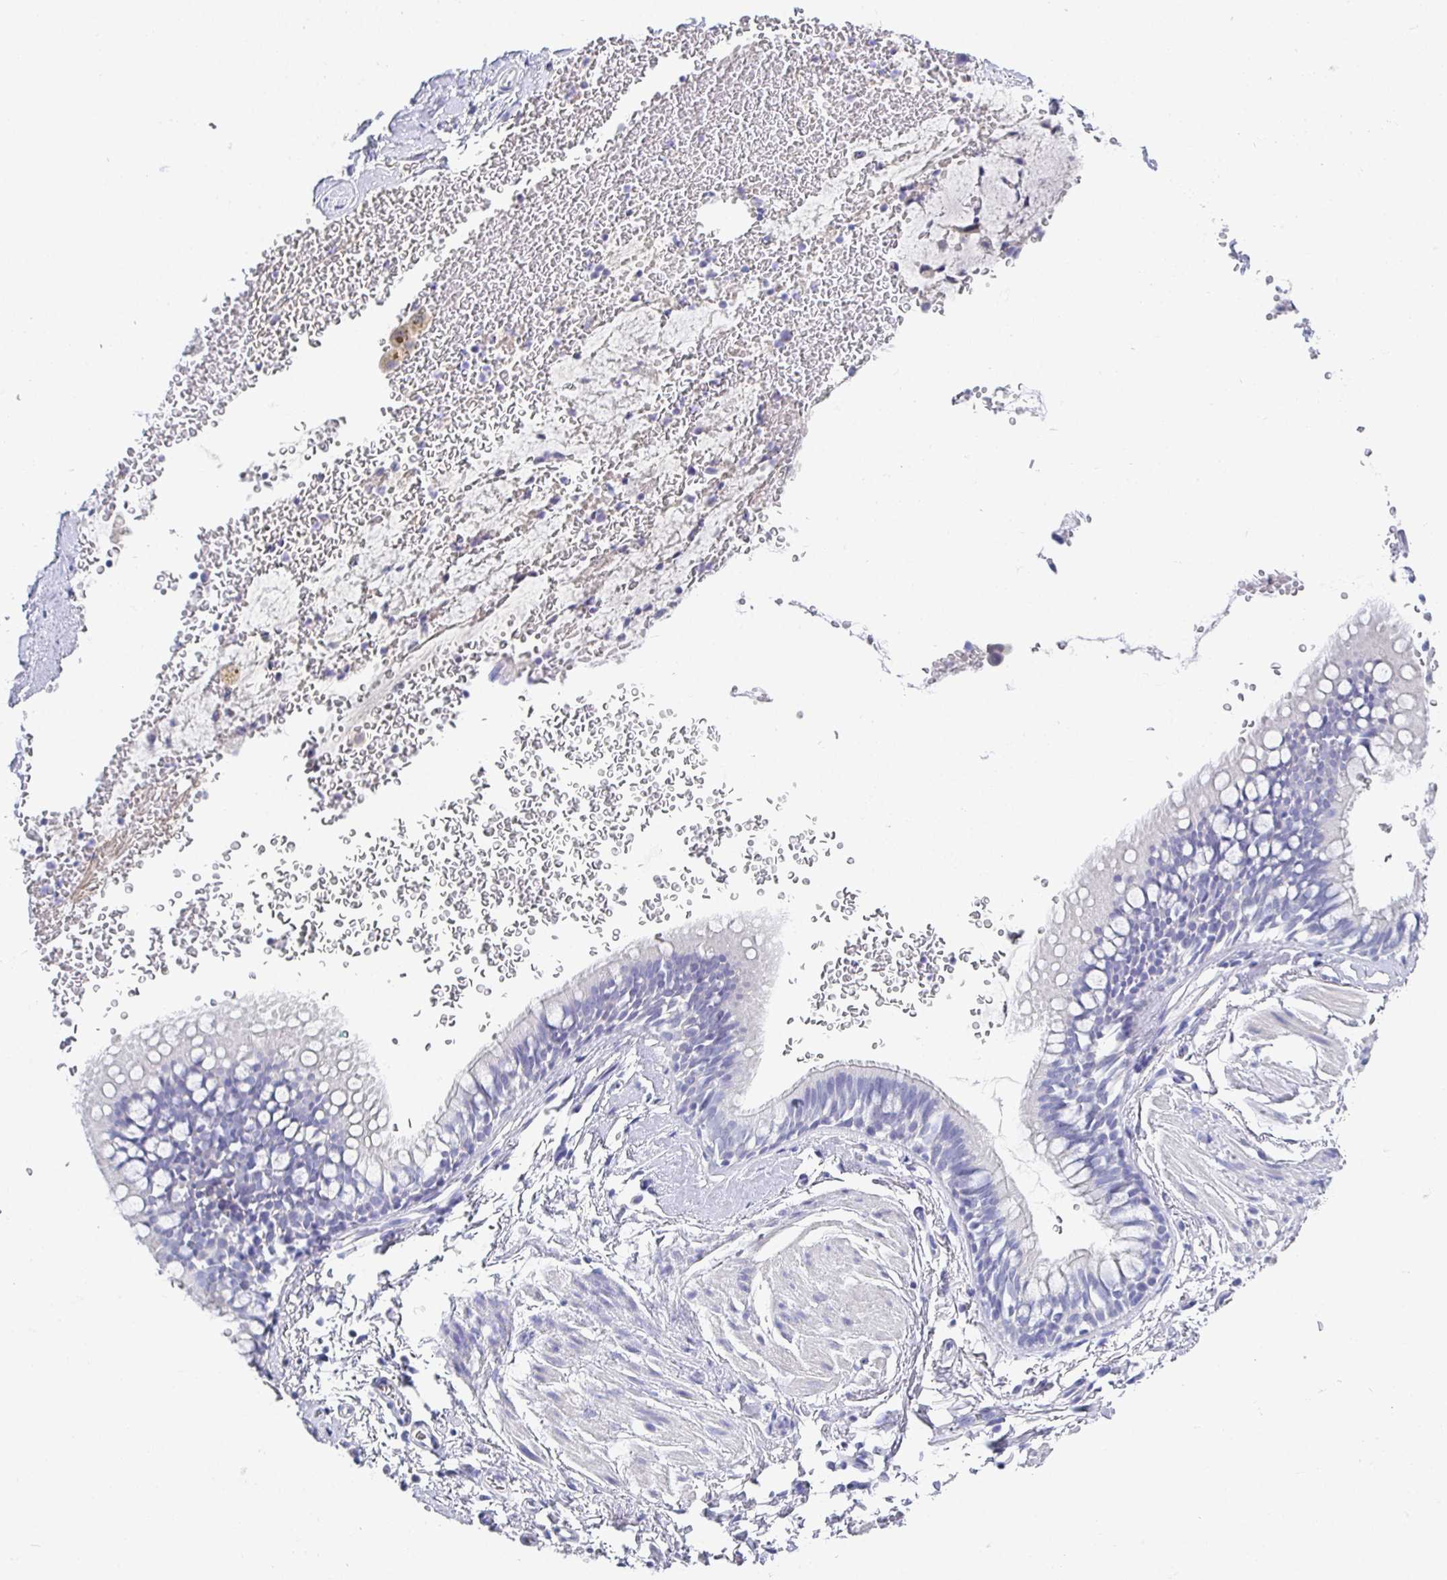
{"staining": {"intensity": "negative", "quantity": "none", "location": "none"}, "tissue": "adipose tissue", "cell_type": "Adipocytes", "image_type": "normal", "snomed": [{"axis": "morphology", "description": "Normal tissue, NOS"}, {"axis": "topography", "description": "Lymph node"}, {"axis": "topography", "description": "Cartilage tissue"}, {"axis": "topography", "description": "Bronchus"}], "caption": "Micrograph shows no protein positivity in adipocytes of benign adipose tissue. (Brightfield microscopy of DAB (3,3'-diaminobenzidine) immunohistochemistry at high magnification).", "gene": "TMEM241", "patient": {"sex": "female", "age": 70}}